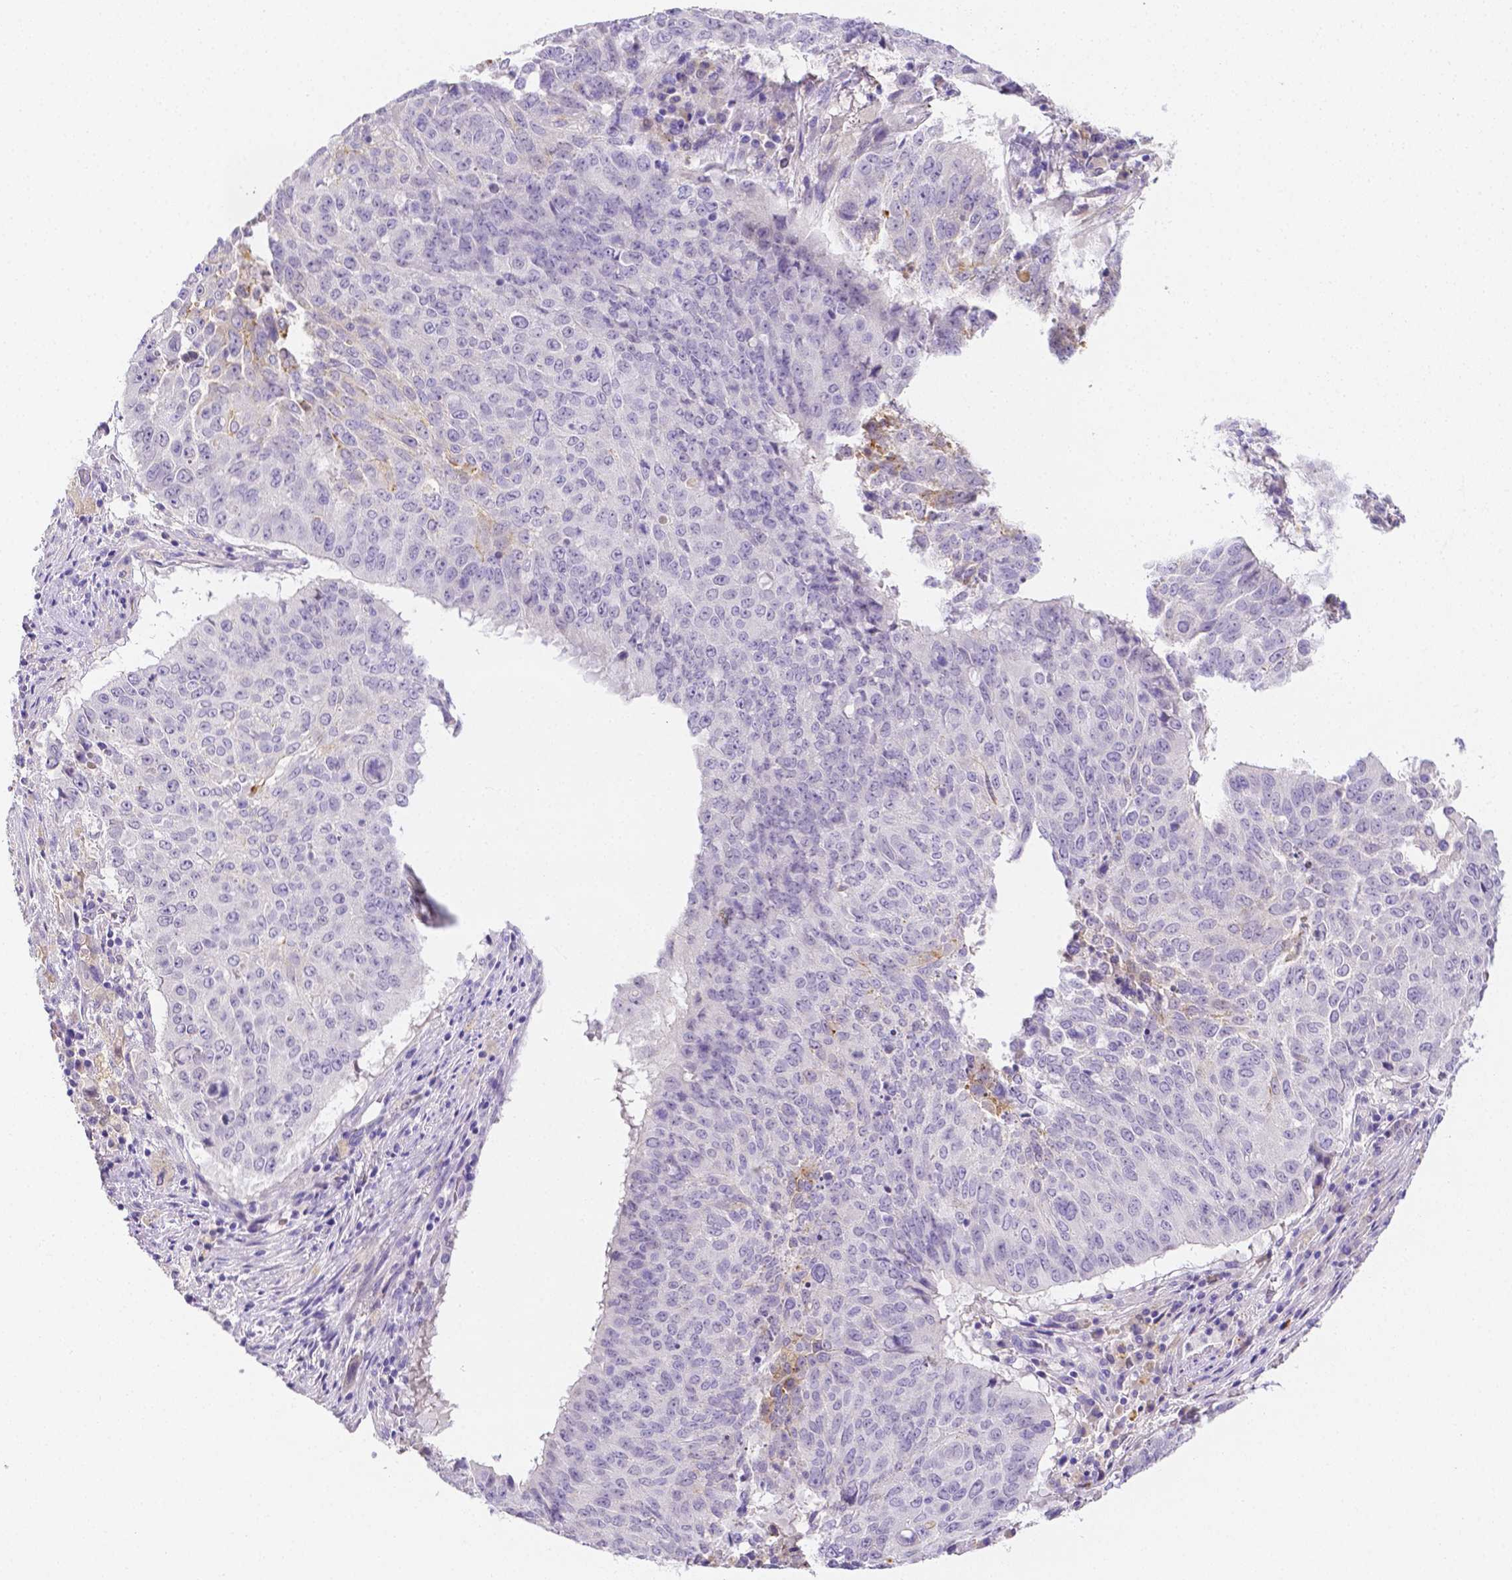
{"staining": {"intensity": "negative", "quantity": "none", "location": "none"}, "tissue": "lung cancer", "cell_type": "Tumor cells", "image_type": "cancer", "snomed": [{"axis": "morphology", "description": "Normal tissue, NOS"}, {"axis": "morphology", "description": "Squamous cell carcinoma, NOS"}, {"axis": "topography", "description": "Bronchus"}, {"axis": "topography", "description": "Lung"}], "caption": "An immunohistochemistry (IHC) histopathology image of lung cancer is shown. There is no staining in tumor cells of lung cancer.", "gene": "NXPH2", "patient": {"sex": "male", "age": 64}}